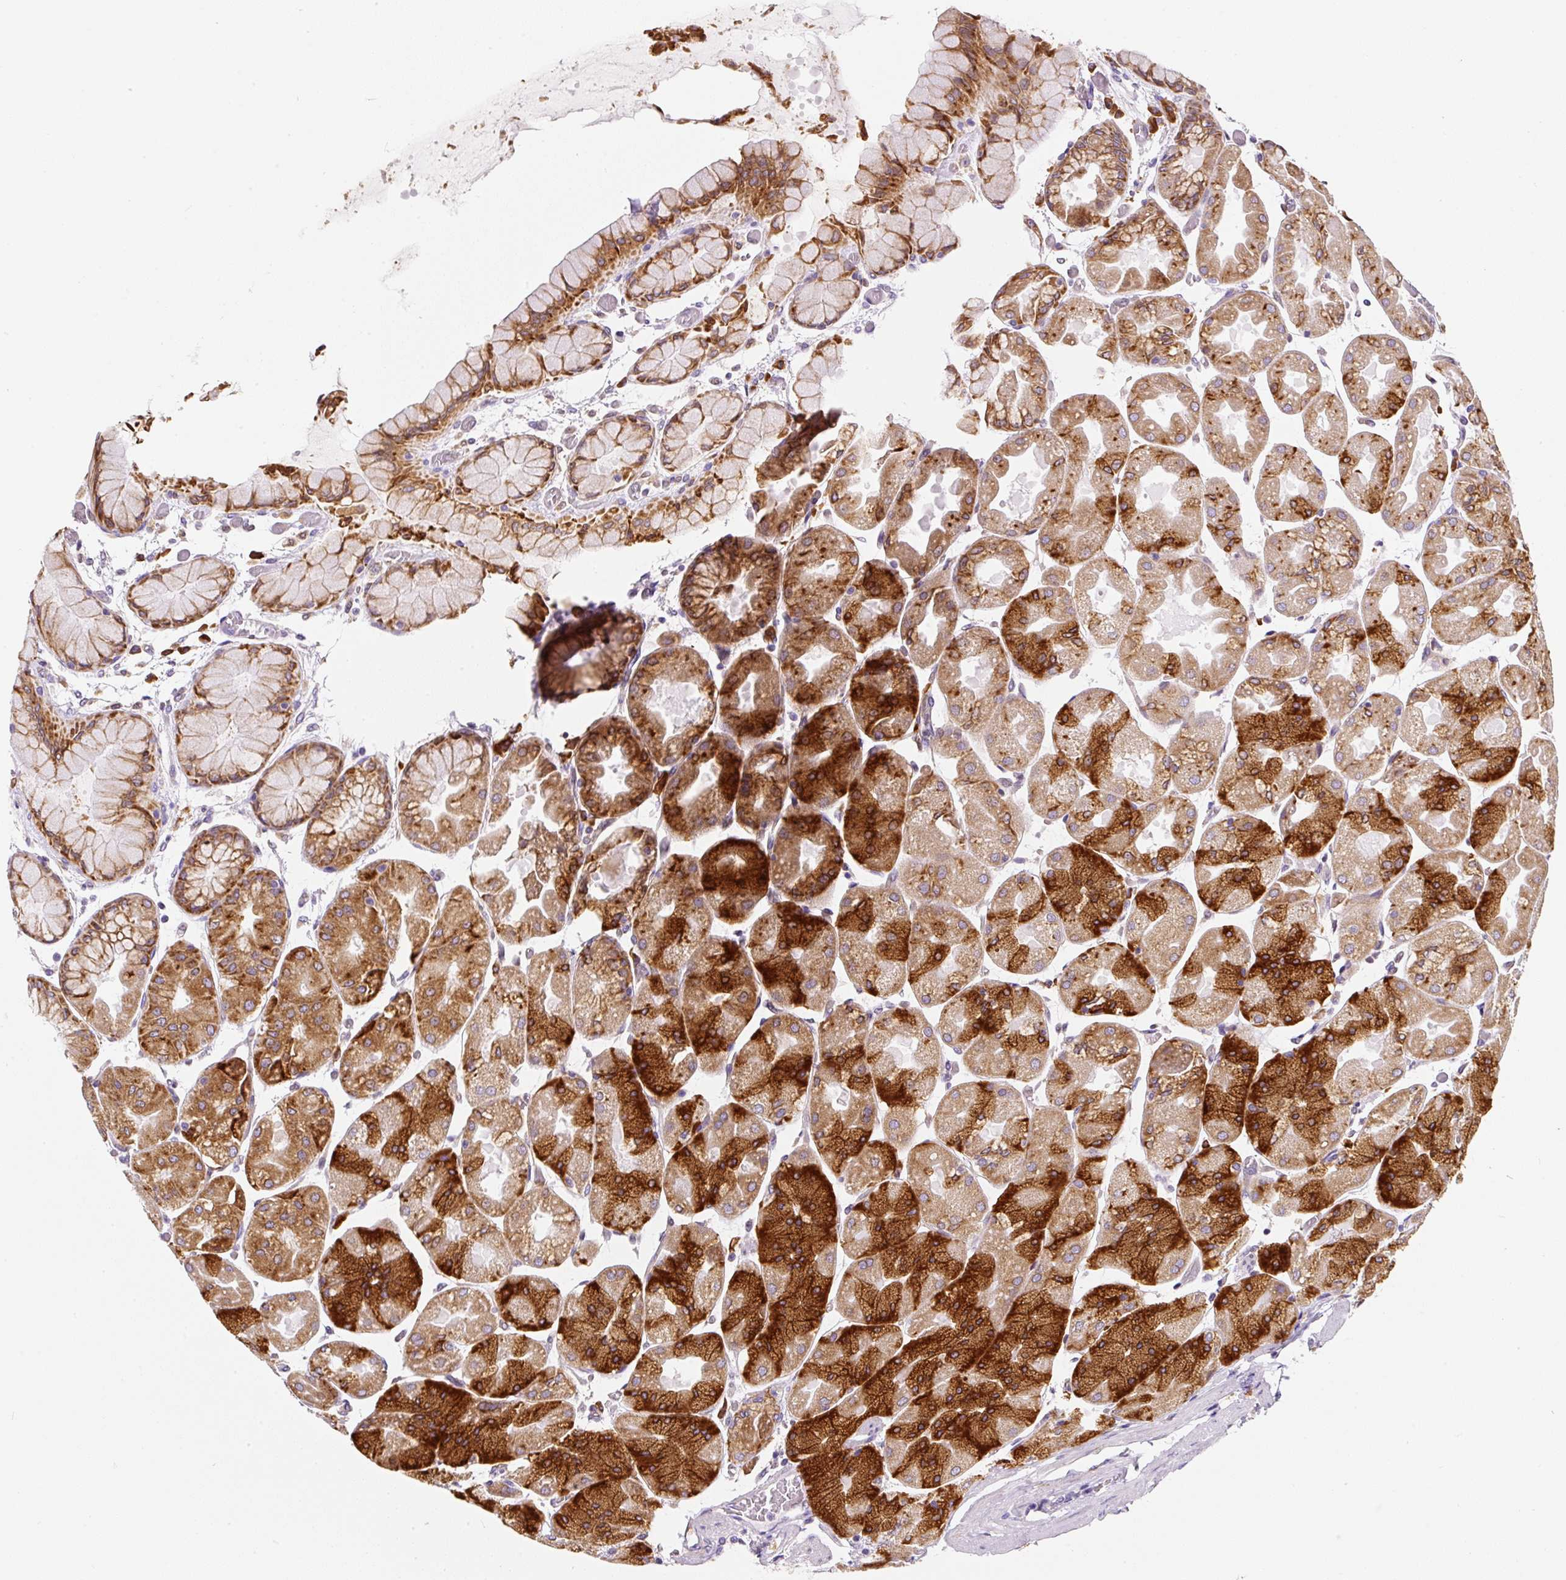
{"staining": {"intensity": "strong", "quantity": "25%-75%", "location": "cytoplasmic/membranous"}, "tissue": "stomach", "cell_type": "Glandular cells", "image_type": "normal", "snomed": [{"axis": "morphology", "description": "Normal tissue, NOS"}, {"axis": "topography", "description": "Stomach"}], "caption": "This micrograph demonstrates IHC staining of normal stomach, with high strong cytoplasmic/membranous positivity in approximately 25%-75% of glandular cells.", "gene": "DDOST", "patient": {"sex": "female", "age": 61}}